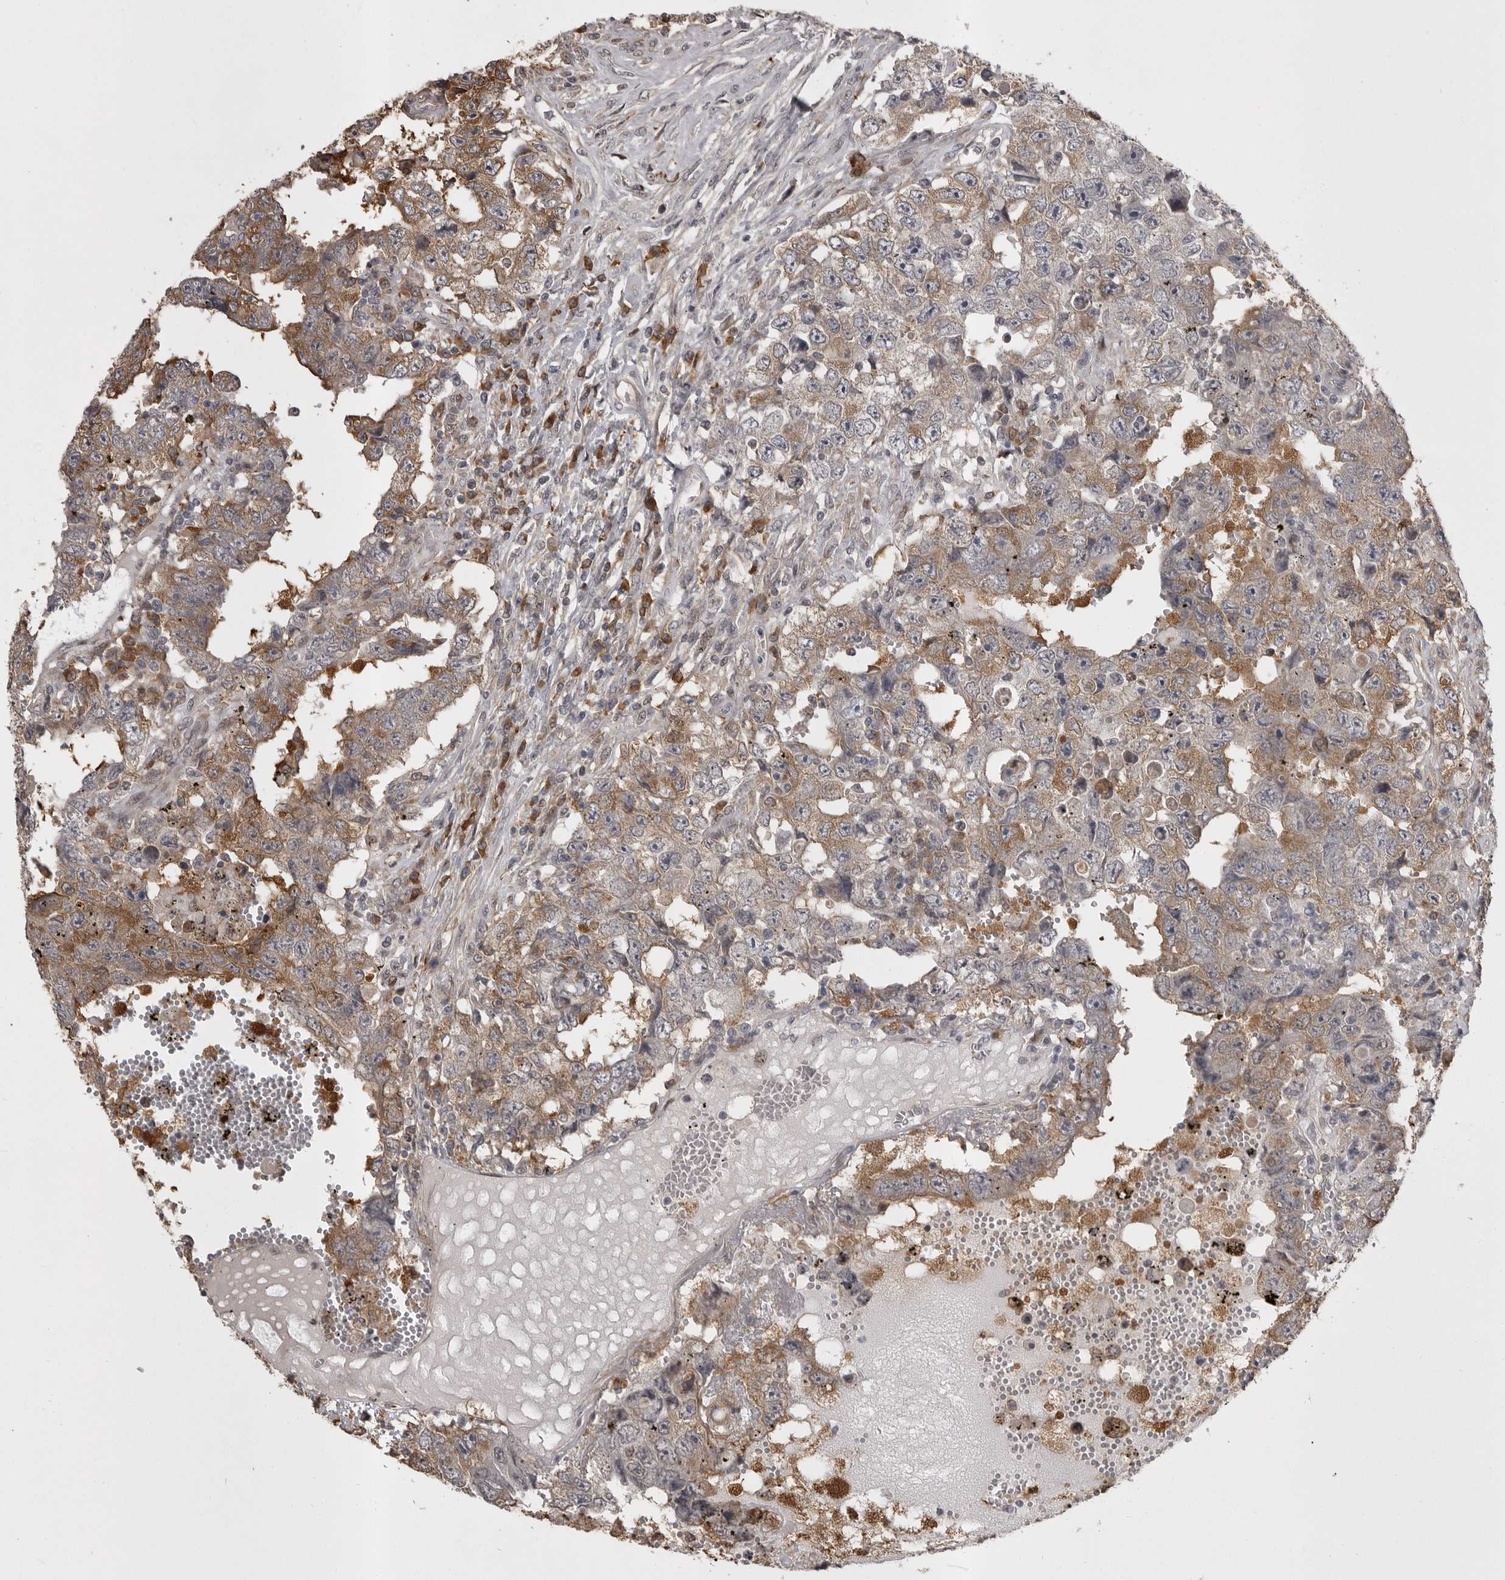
{"staining": {"intensity": "moderate", "quantity": ">75%", "location": "cytoplasmic/membranous"}, "tissue": "testis cancer", "cell_type": "Tumor cells", "image_type": "cancer", "snomed": [{"axis": "morphology", "description": "Carcinoma, Embryonal, NOS"}, {"axis": "topography", "description": "Testis"}], "caption": "Protein expression analysis of embryonal carcinoma (testis) shows moderate cytoplasmic/membranous staining in about >75% of tumor cells.", "gene": "SNX16", "patient": {"sex": "male", "age": 26}}